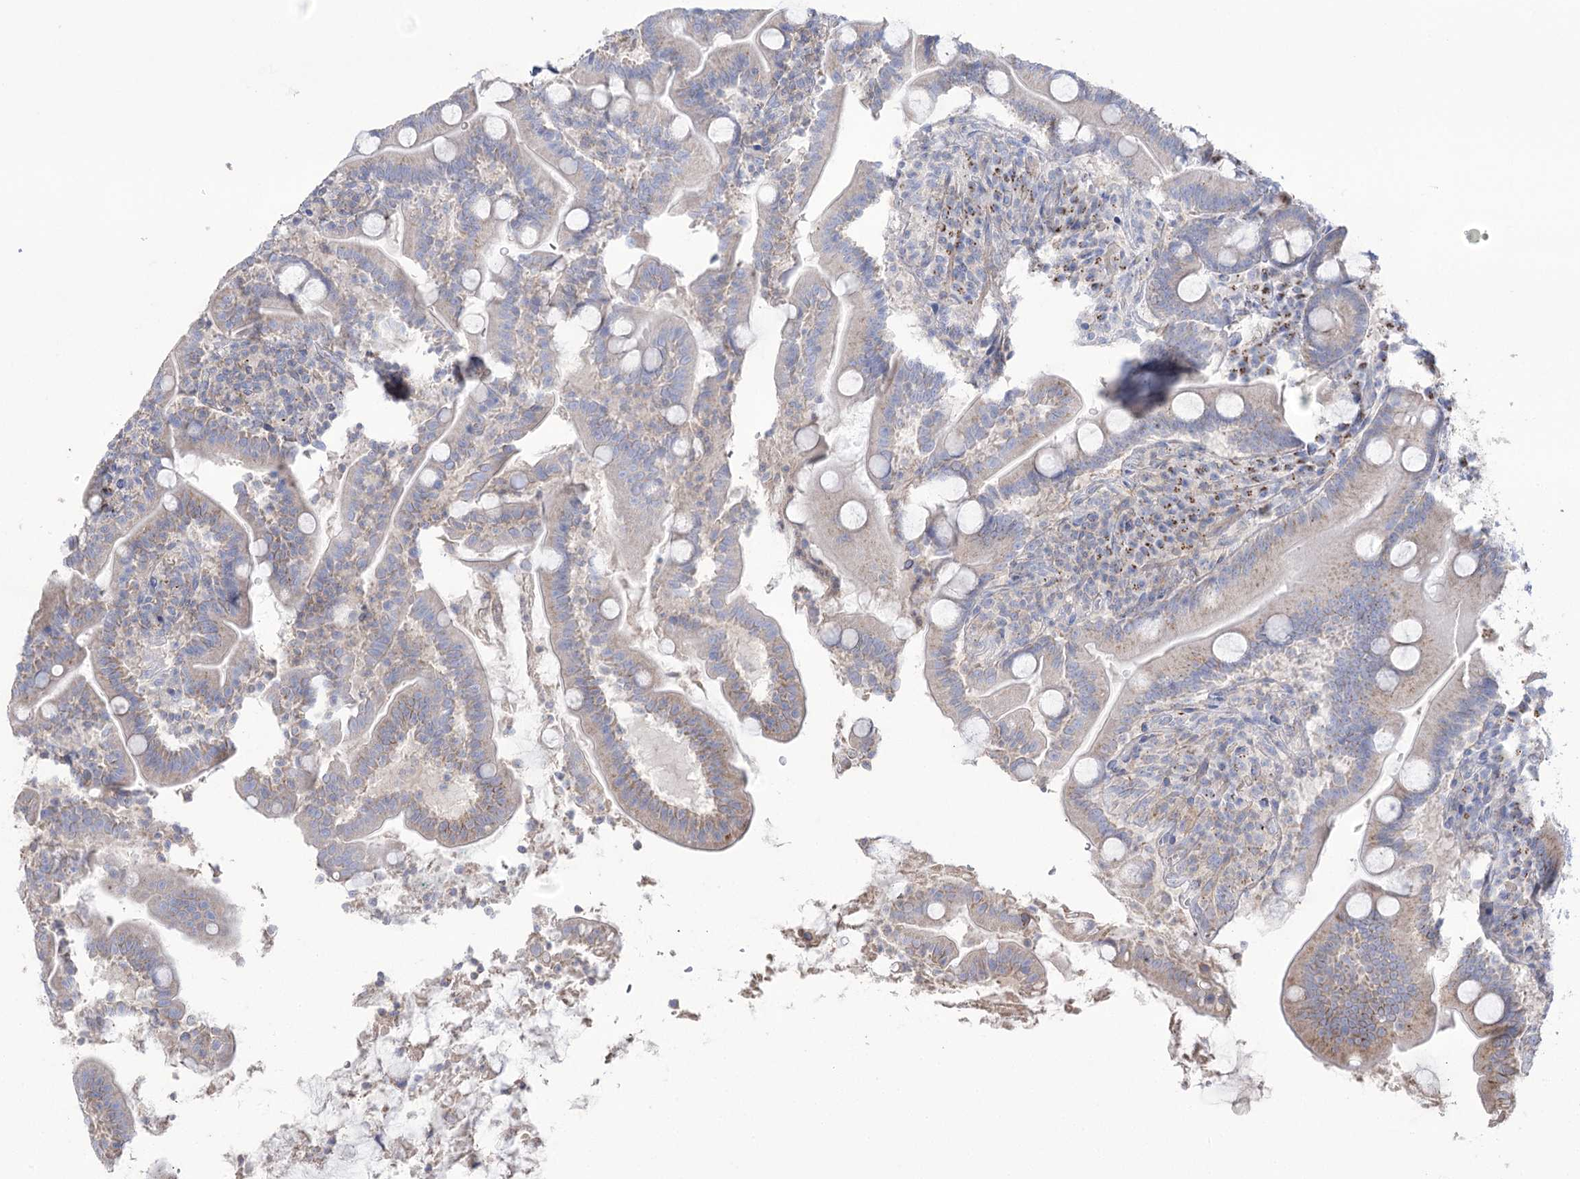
{"staining": {"intensity": "weak", "quantity": "<25%", "location": "cytoplasmic/membranous"}, "tissue": "duodenum", "cell_type": "Glandular cells", "image_type": "normal", "snomed": [{"axis": "morphology", "description": "Normal tissue, NOS"}, {"axis": "topography", "description": "Duodenum"}], "caption": "The photomicrograph shows no significant expression in glandular cells of duodenum. The staining is performed using DAB brown chromogen with nuclei counter-stained in using hematoxylin.", "gene": "FAM216A", "patient": {"sex": "male", "age": 35}}